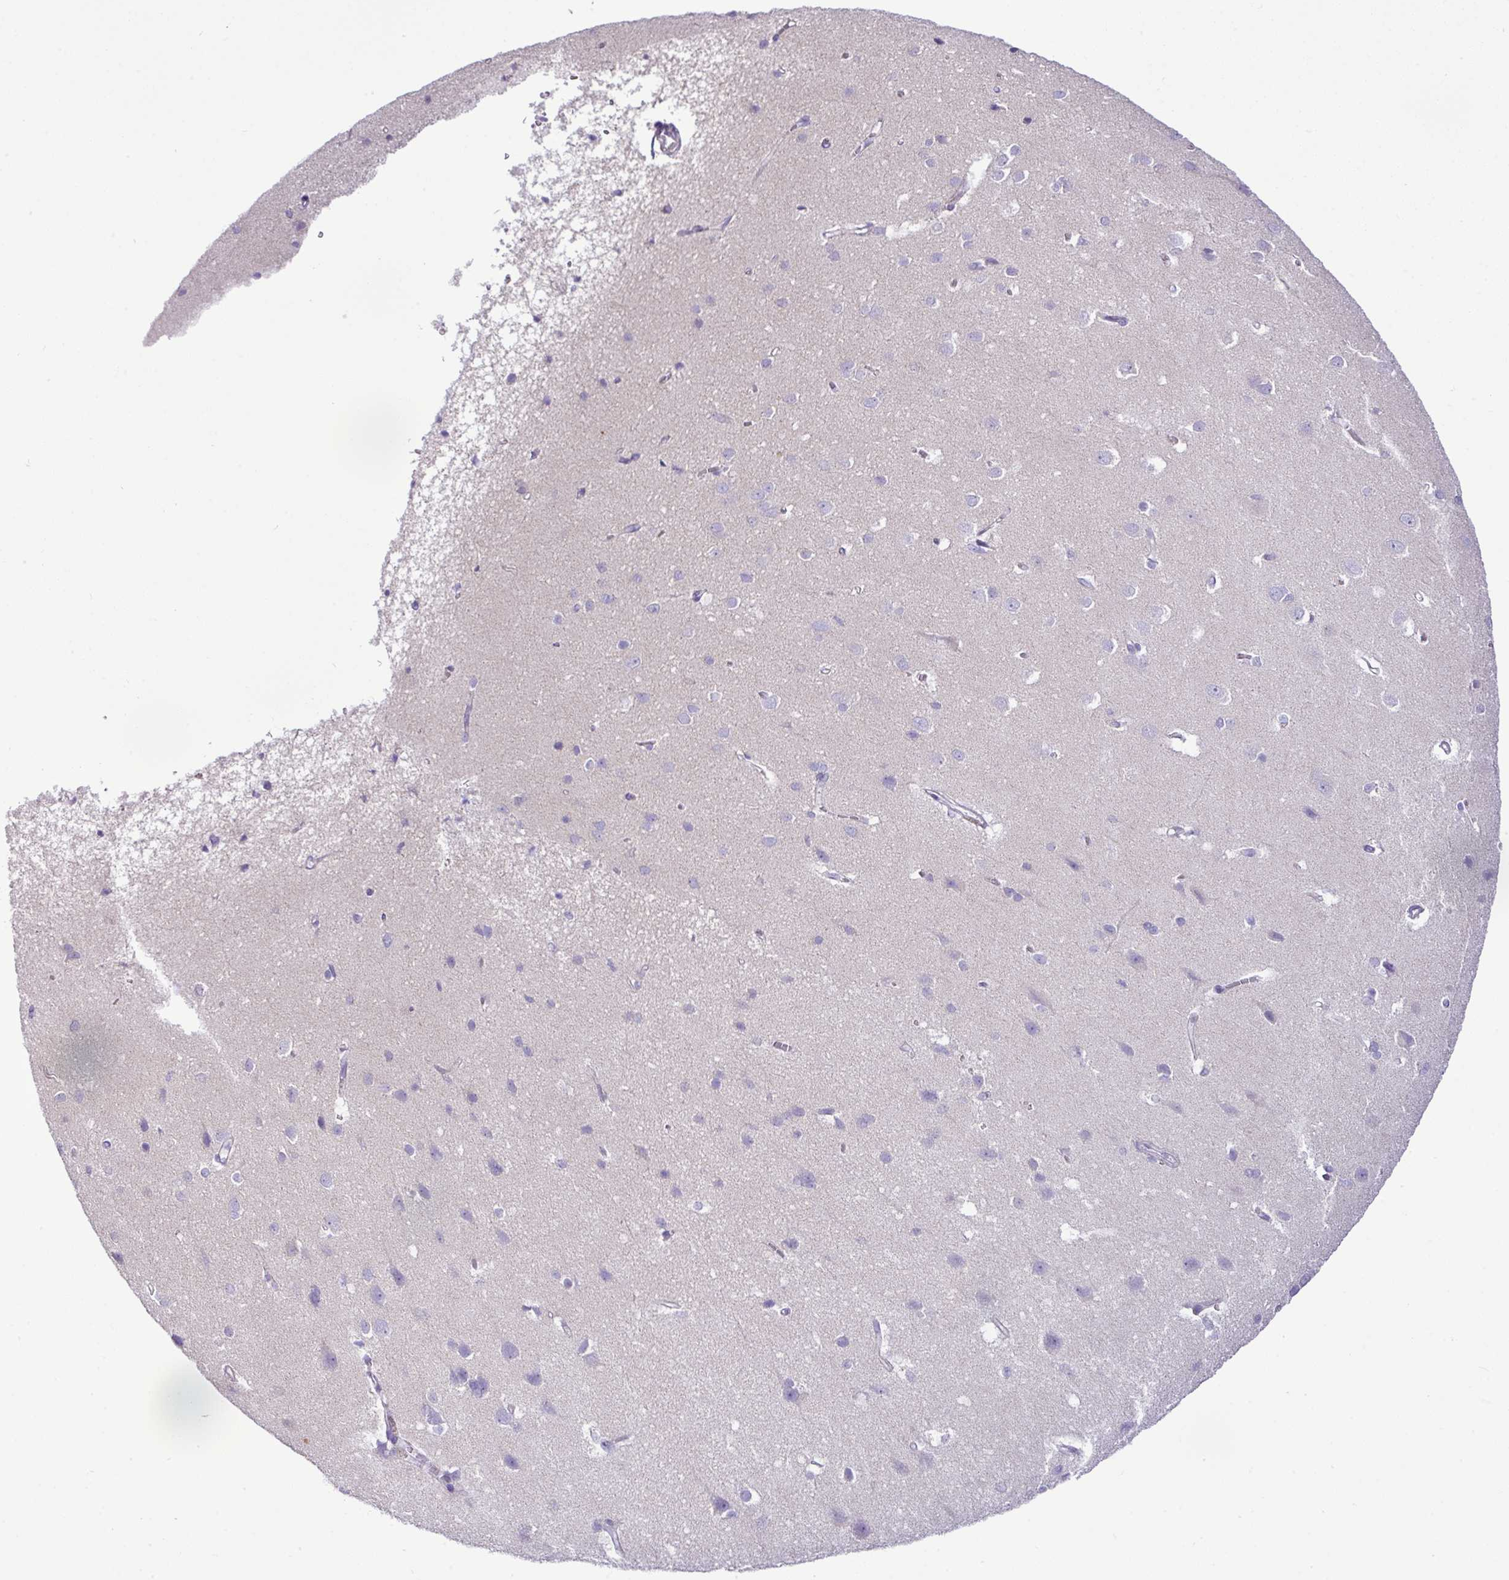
{"staining": {"intensity": "negative", "quantity": "none", "location": "none"}, "tissue": "cerebral cortex", "cell_type": "Endothelial cells", "image_type": "normal", "snomed": [{"axis": "morphology", "description": "Normal tissue, NOS"}, {"axis": "topography", "description": "Cerebral cortex"}], "caption": "High magnification brightfield microscopy of normal cerebral cortex stained with DAB (brown) and counterstained with hematoxylin (blue): endothelial cells show no significant expression. (DAB (3,3'-diaminobenzidine) immunohistochemistry with hematoxylin counter stain).", "gene": "PGAP4", "patient": {"sex": "male", "age": 37}}